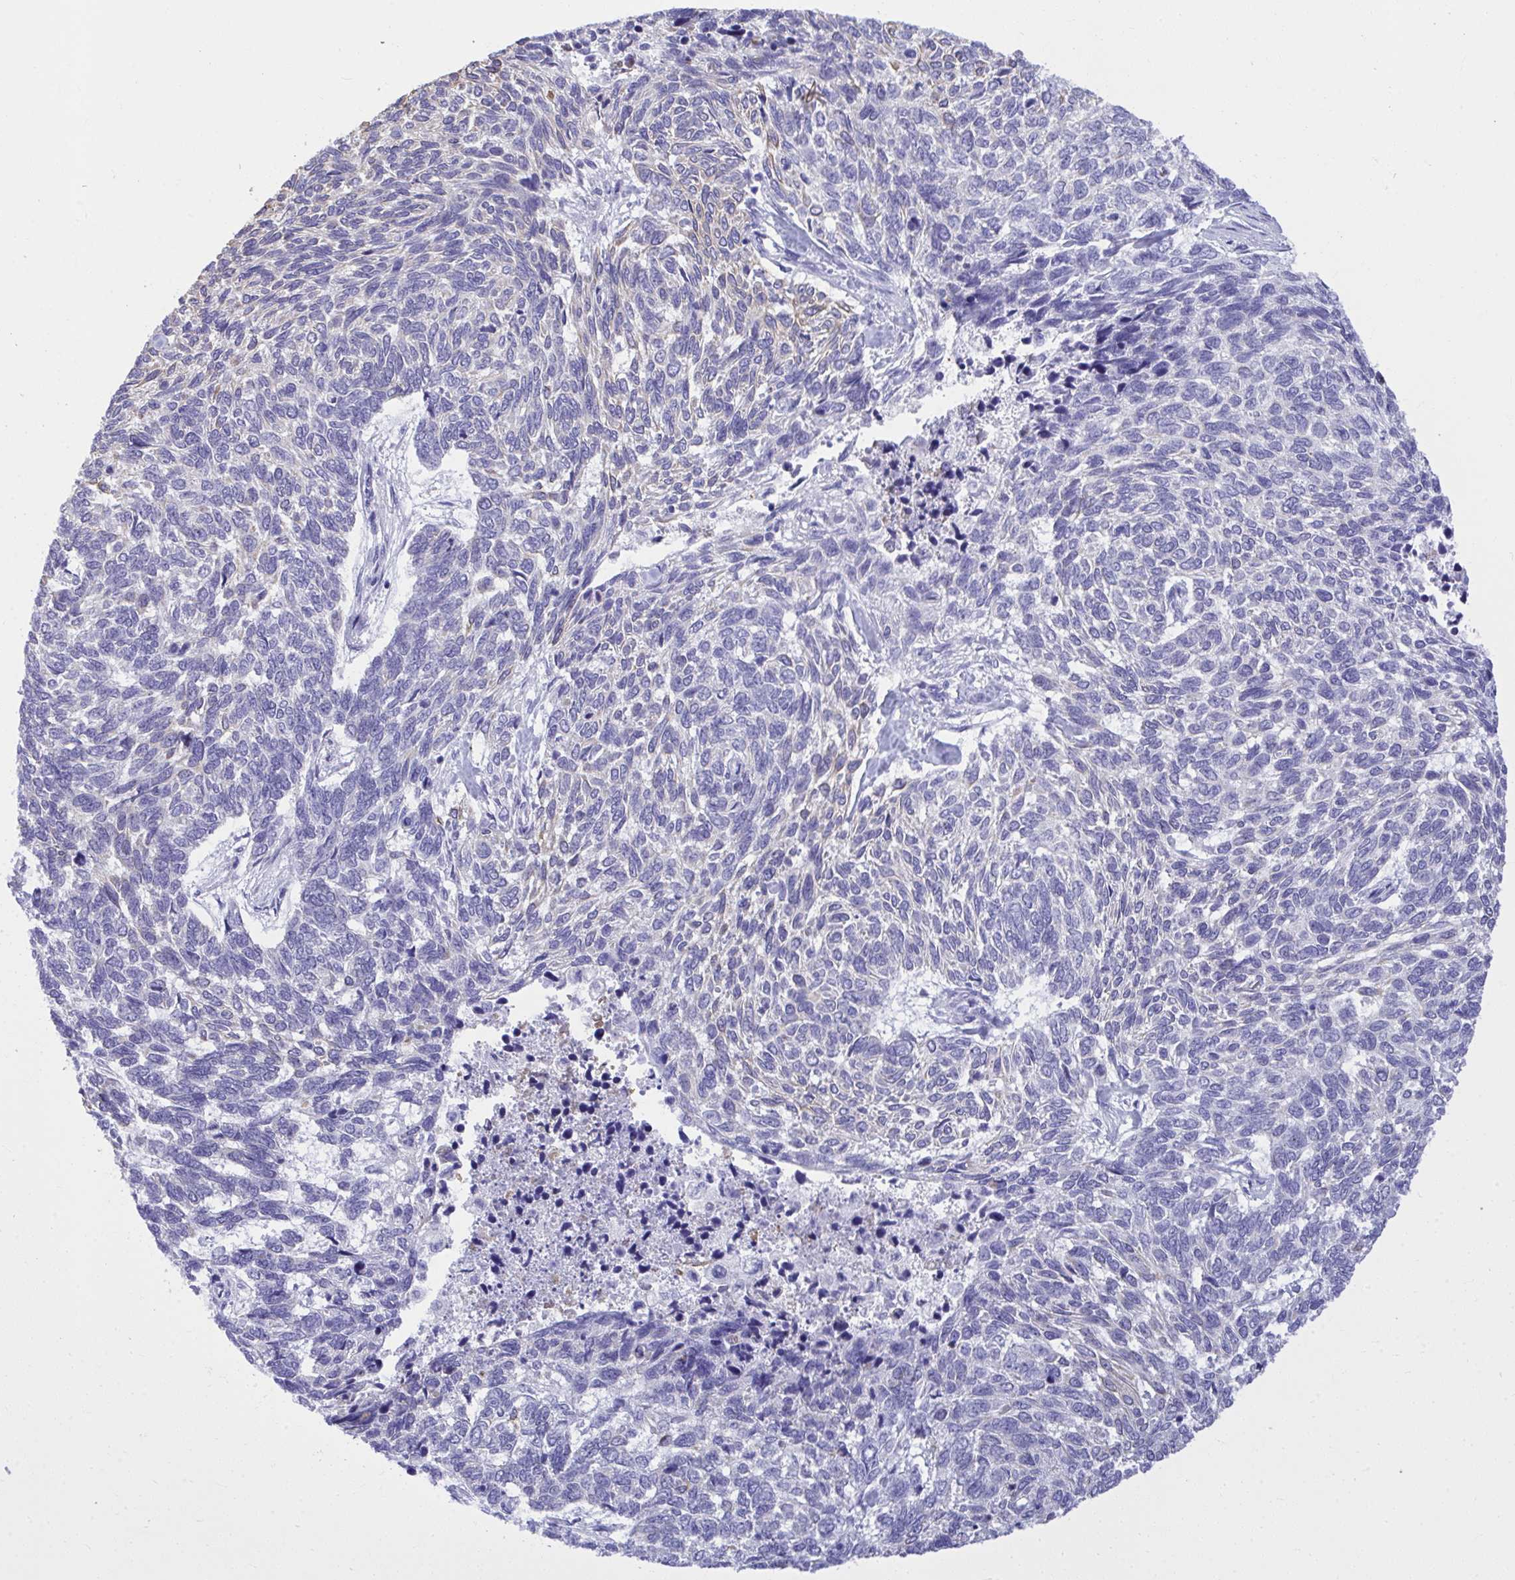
{"staining": {"intensity": "negative", "quantity": "none", "location": "none"}, "tissue": "skin cancer", "cell_type": "Tumor cells", "image_type": "cancer", "snomed": [{"axis": "morphology", "description": "Basal cell carcinoma"}, {"axis": "topography", "description": "Skin"}], "caption": "IHC of skin cancer (basal cell carcinoma) demonstrates no positivity in tumor cells.", "gene": "PSD", "patient": {"sex": "female", "age": 65}}